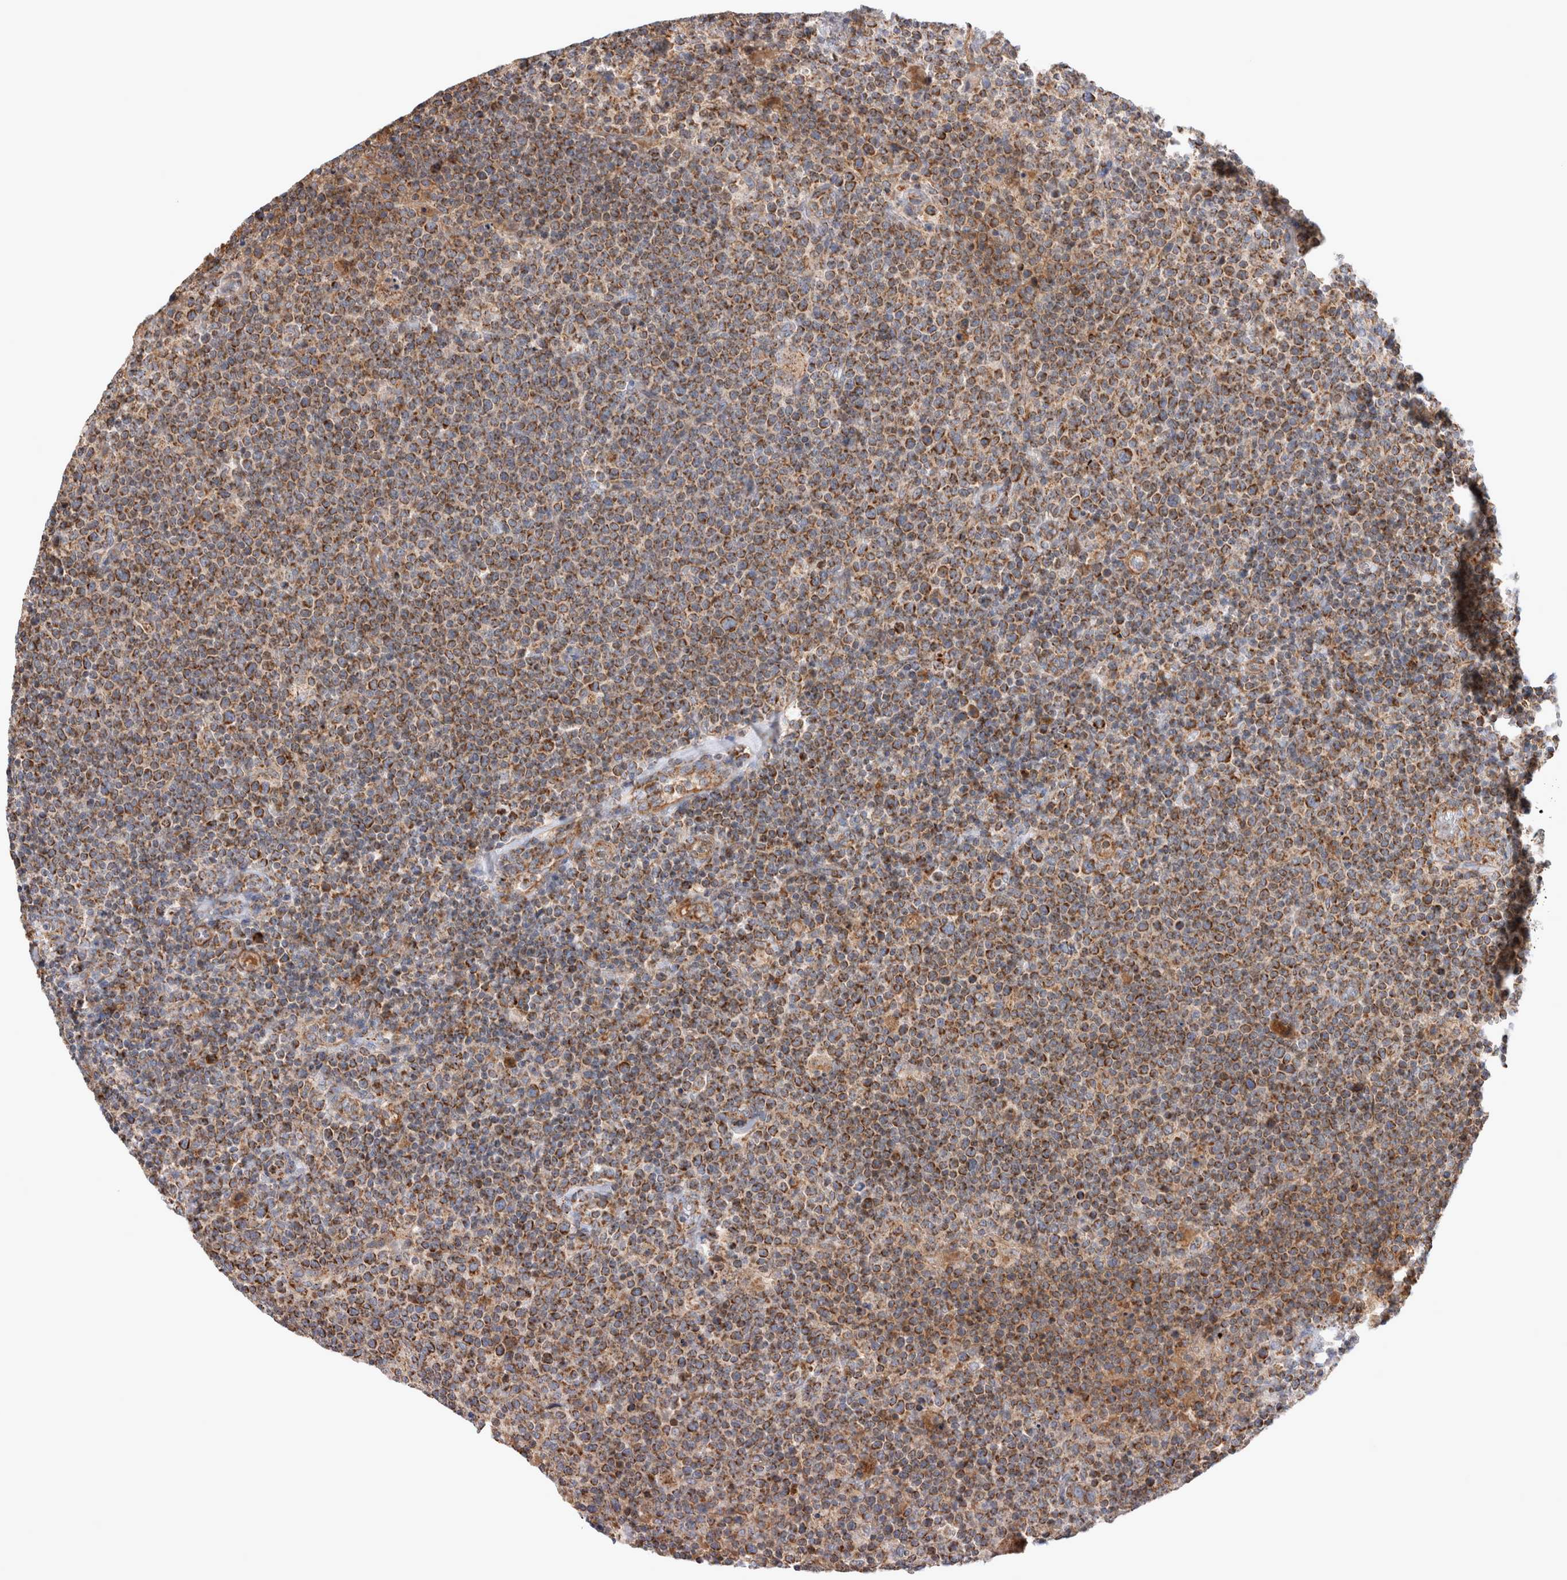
{"staining": {"intensity": "moderate", "quantity": ">75%", "location": "cytoplasmic/membranous"}, "tissue": "lymphoma", "cell_type": "Tumor cells", "image_type": "cancer", "snomed": [{"axis": "morphology", "description": "Malignant lymphoma, non-Hodgkin's type, High grade"}, {"axis": "topography", "description": "Lymph node"}], "caption": "Tumor cells demonstrate medium levels of moderate cytoplasmic/membranous staining in about >75% of cells in human high-grade malignant lymphoma, non-Hodgkin's type.", "gene": "MRPS28", "patient": {"sex": "male", "age": 61}}